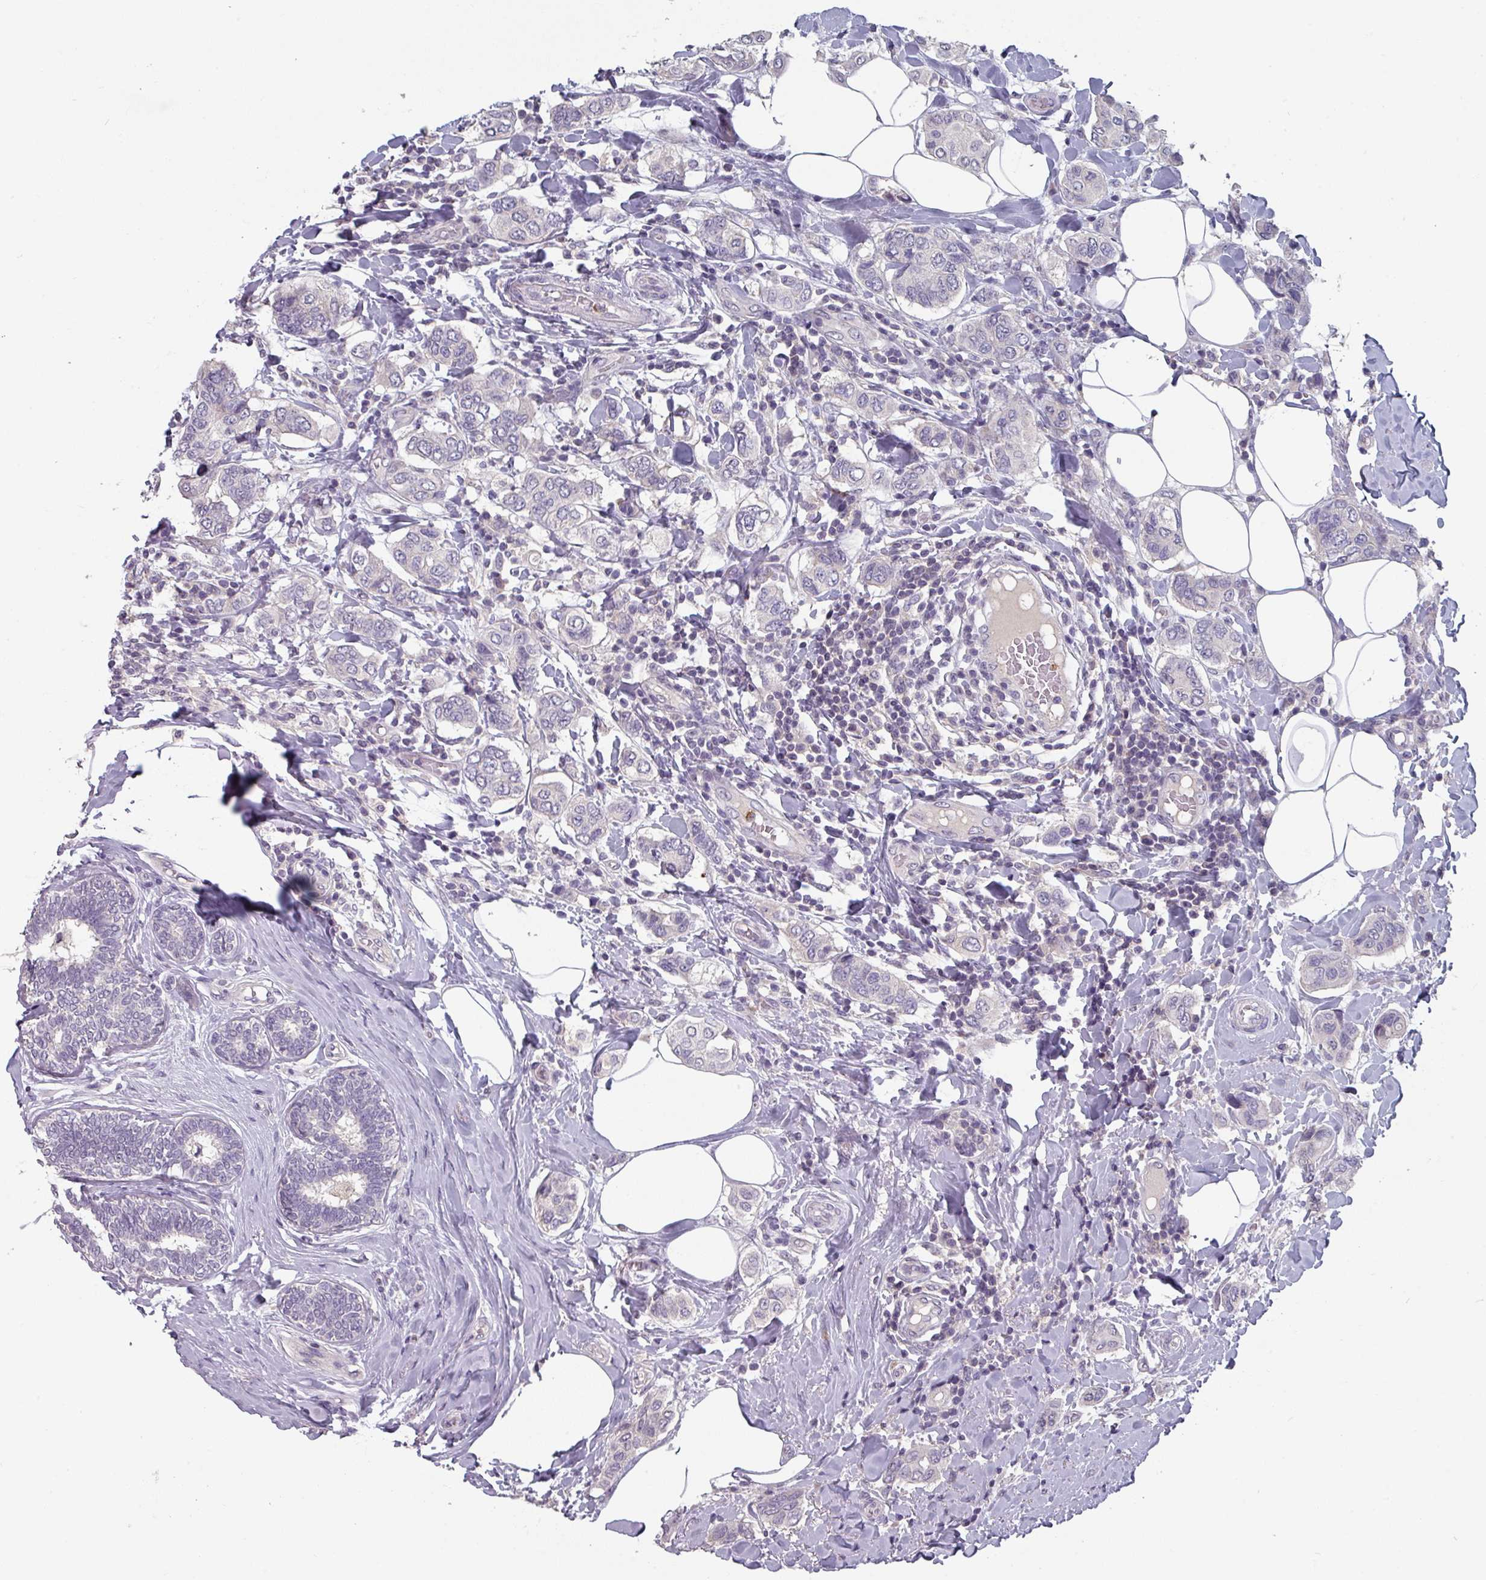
{"staining": {"intensity": "negative", "quantity": "none", "location": "none"}, "tissue": "breast cancer", "cell_type": "Tumor cells", "image_type": "cancer", "snomed": [{"axis": "morphology", "description": "Lobular carcinoma"}, {"axis": "topography", "description": "Breast"}], "caption": "Immunohistochemical staining of human breast cancer (lobular carcinoma) exhibits no significant staining in tumor cells.", "gene": "PRAMEF8", "patient": {"sex": "female", "age": 51}}